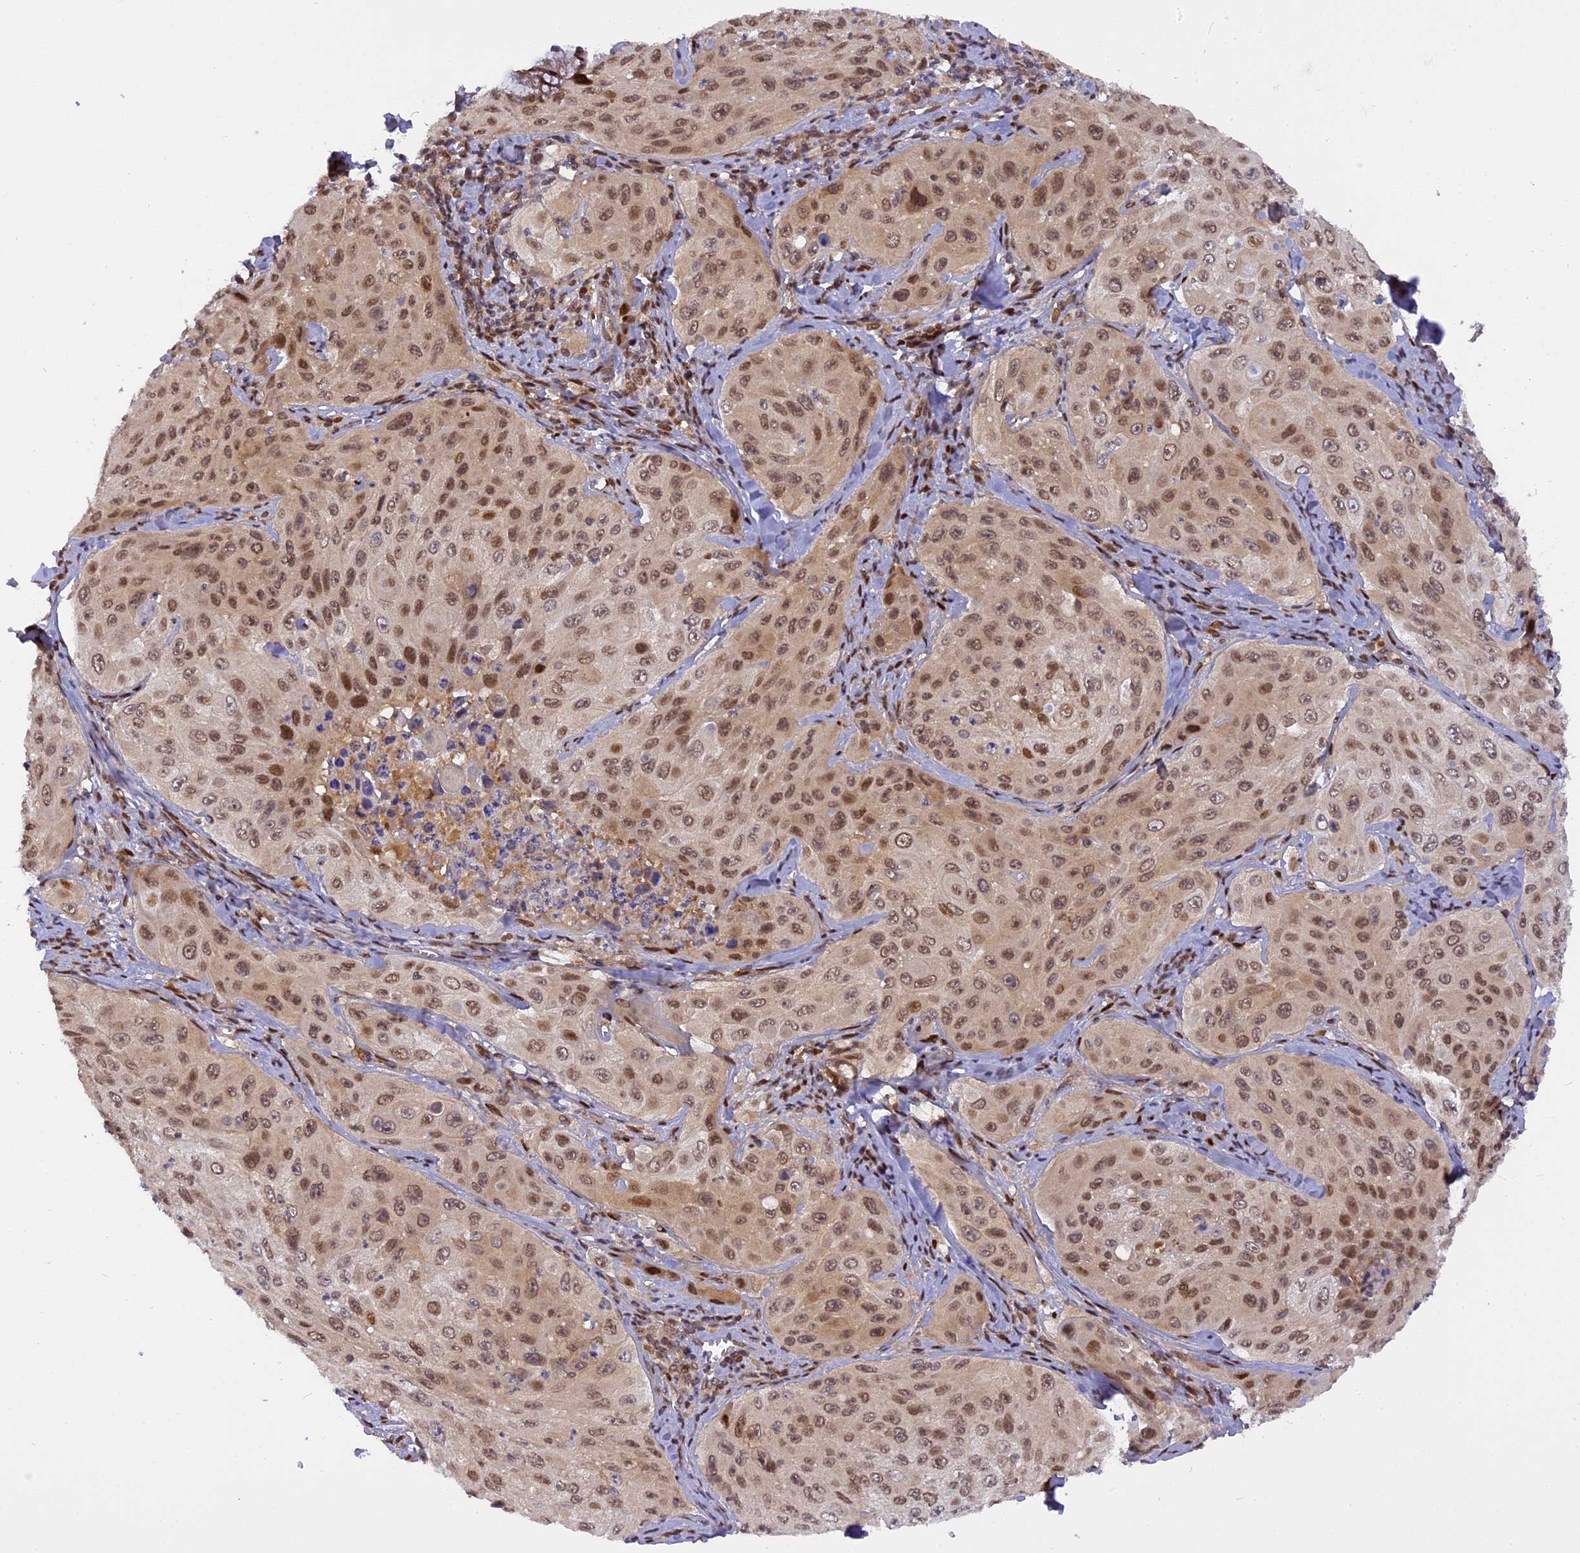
{"staining": {"intensity": "moderate", "quantity": ">75%", "location": "cytoplasmic/membranous,nuclear"}, "tissue": "cervical cancer", "cell_type": "Tumor cells", "image_type": "cancer", "snomed": [{"axis": "morphology", "description": "Squamous cell carcinoma, NOS"}, {"axis": "topography", "description": "Cervix"}], "caption": "This micrograph displays immunohistochemistry (IHC) staining of human squamous cell carcinoma (cervical), with medium moderate cytoplasmic/membranous and nuclear staining in about >75% of tumor cells.", "gene": "RABGGTA", "patient": {"sex": "female", "age": 42}}